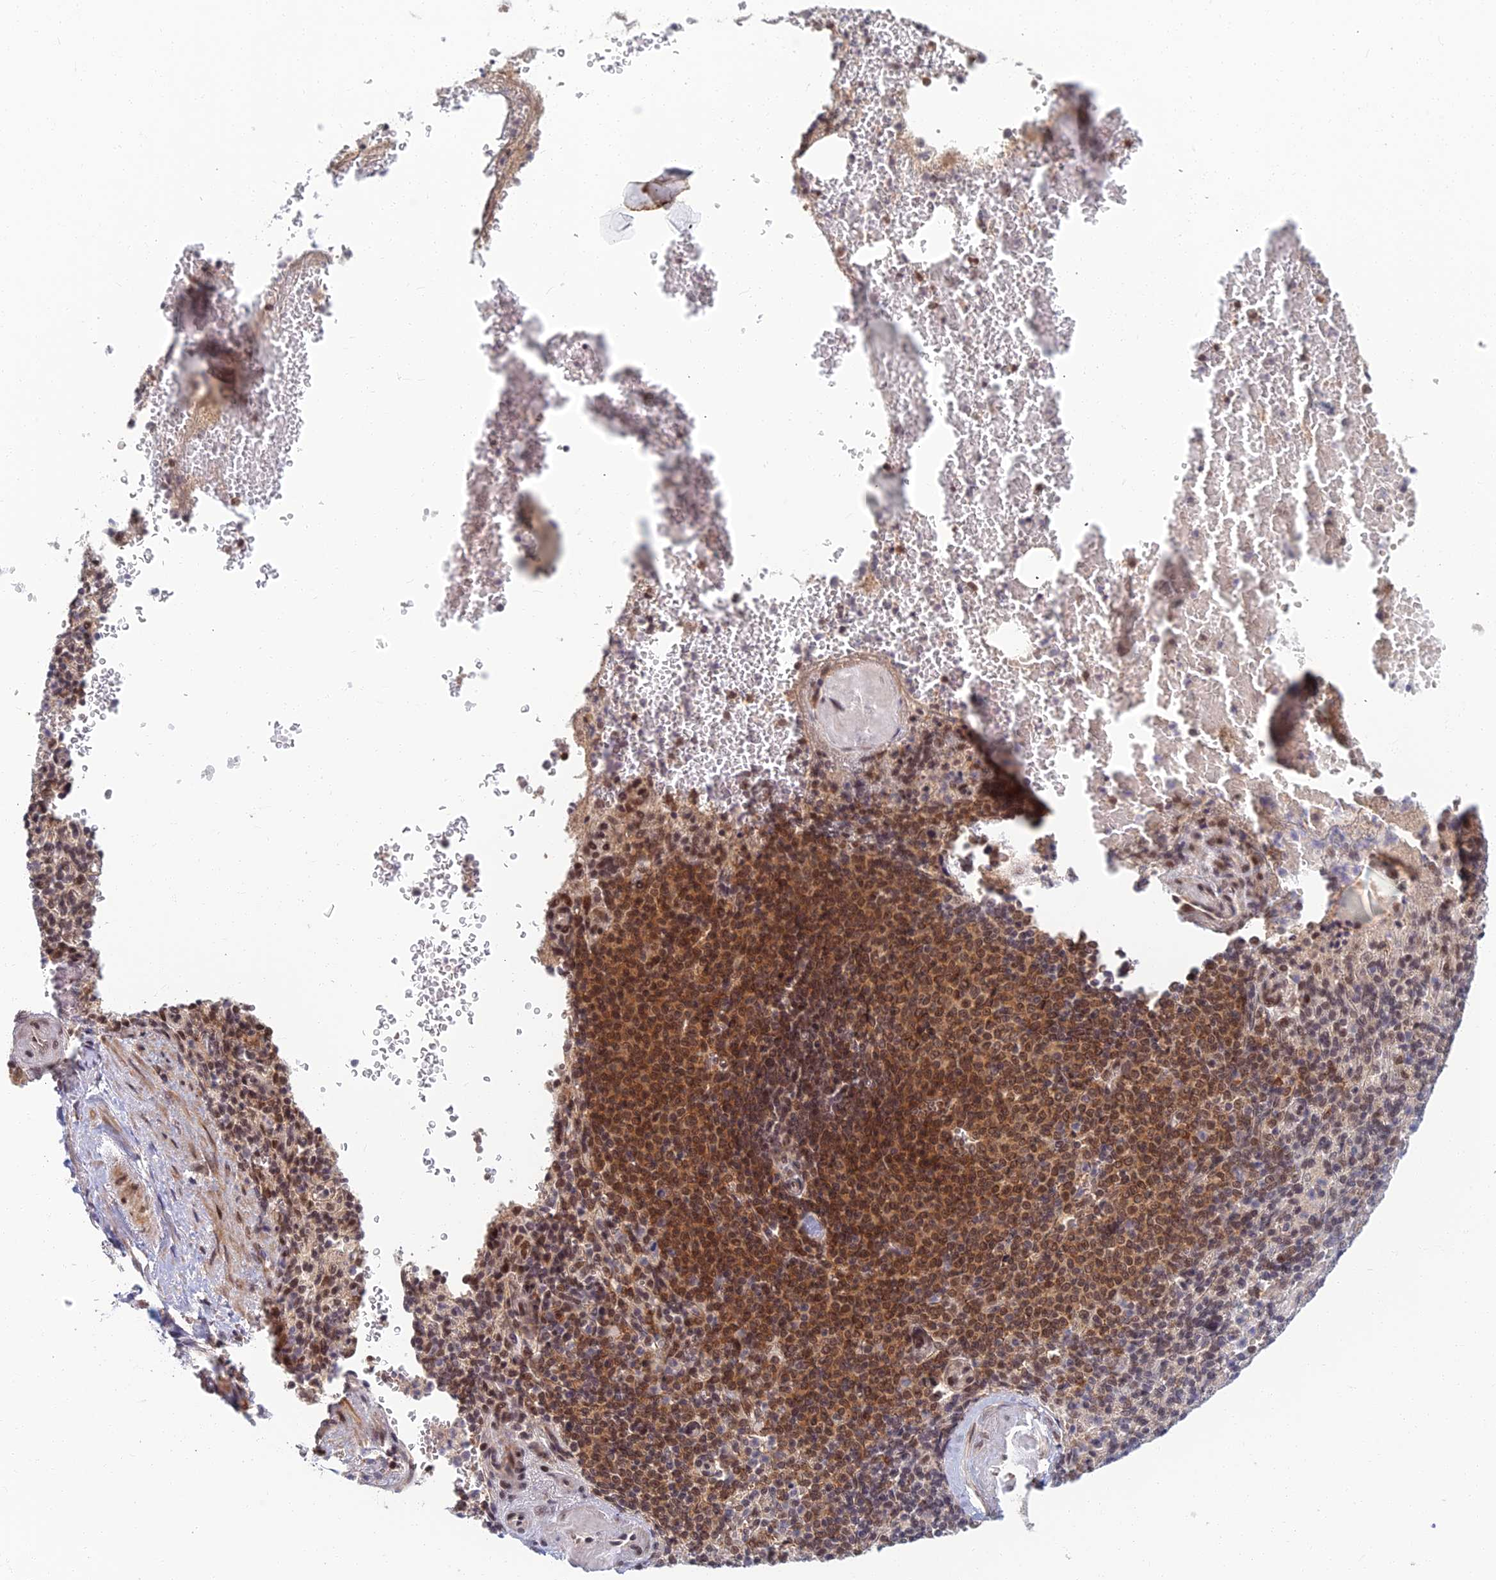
{"staining": {"intensity": "strong", "quantity": "25%-75%", "location": "cytoplasmic/membranous,nuclear"}, "tissue": "spleen", "cell_type": "Cells in red pulp", "image_type": "normal", "snomed": [{"axis": "morphology", "description": "Normal tissue, NOS"}, {"axis": "topography", "description": "Spleen"}], "caption": "About 25%-75% of cells in red pulp in benign human spleen display strong cytoplasmic/membranous,nuclear protein staining as visualized by brown immunohistochemical staining.", "gene": "TCEA2", "patient": {"sex": "female", "age": 74}}